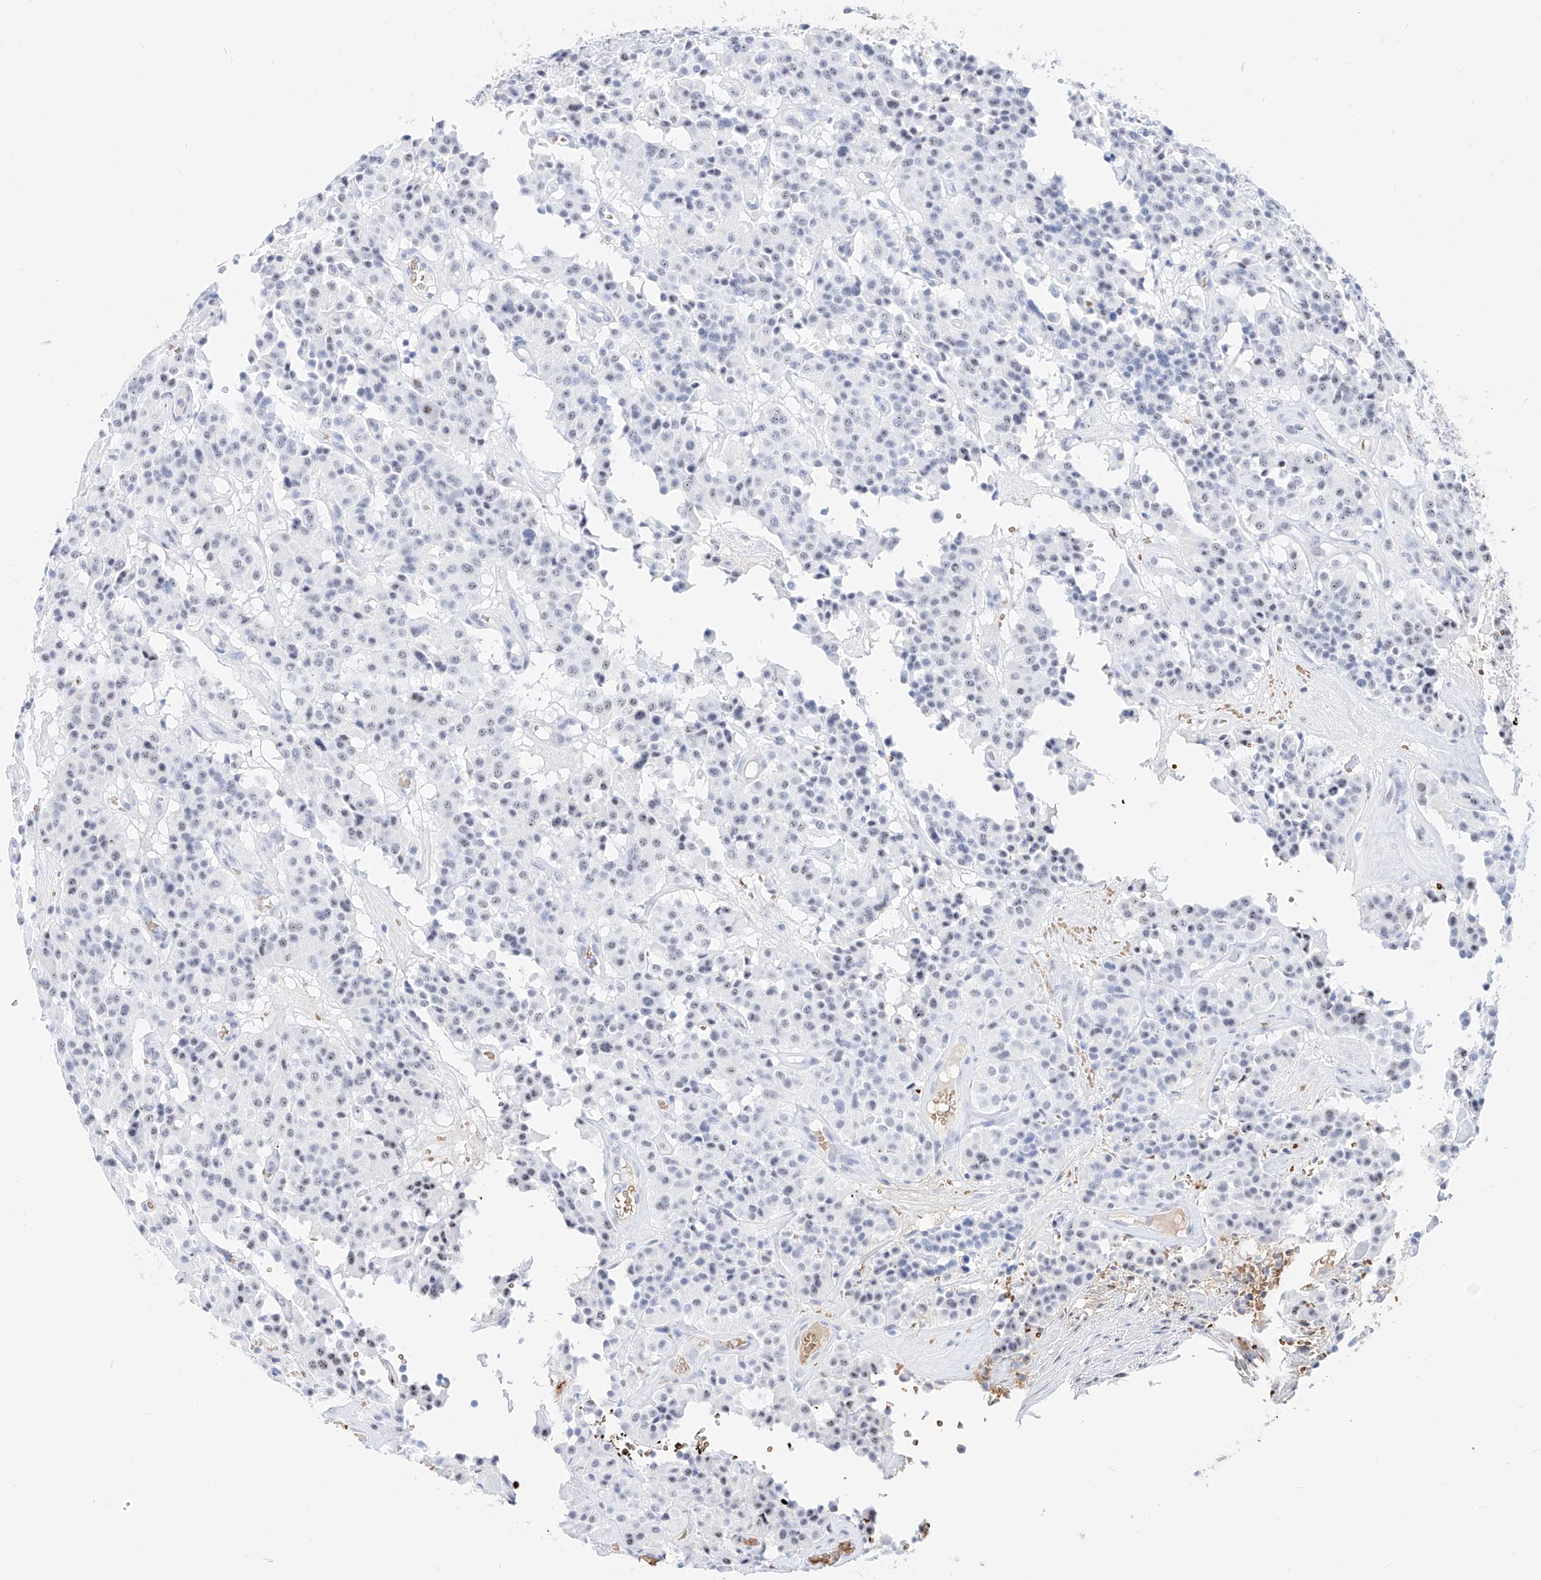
{"staining": {"intensity": "negative", "quantity": "none", "location": "none"}, "tissue": "carcinoid", "cell_type": "Tumor cells", "image_type": "cancer", "snomed": [{"axis": "morphology", "description": "Carcinoid, malignant, NOS"}, {"axis": "topography", "description": "Lung"}], "caption": "Micrograph shows no significant protein positivity in tumor cells of carcinoid.", "gene": "ZFP42", "patient": {"sex": "male", "age": 30}}